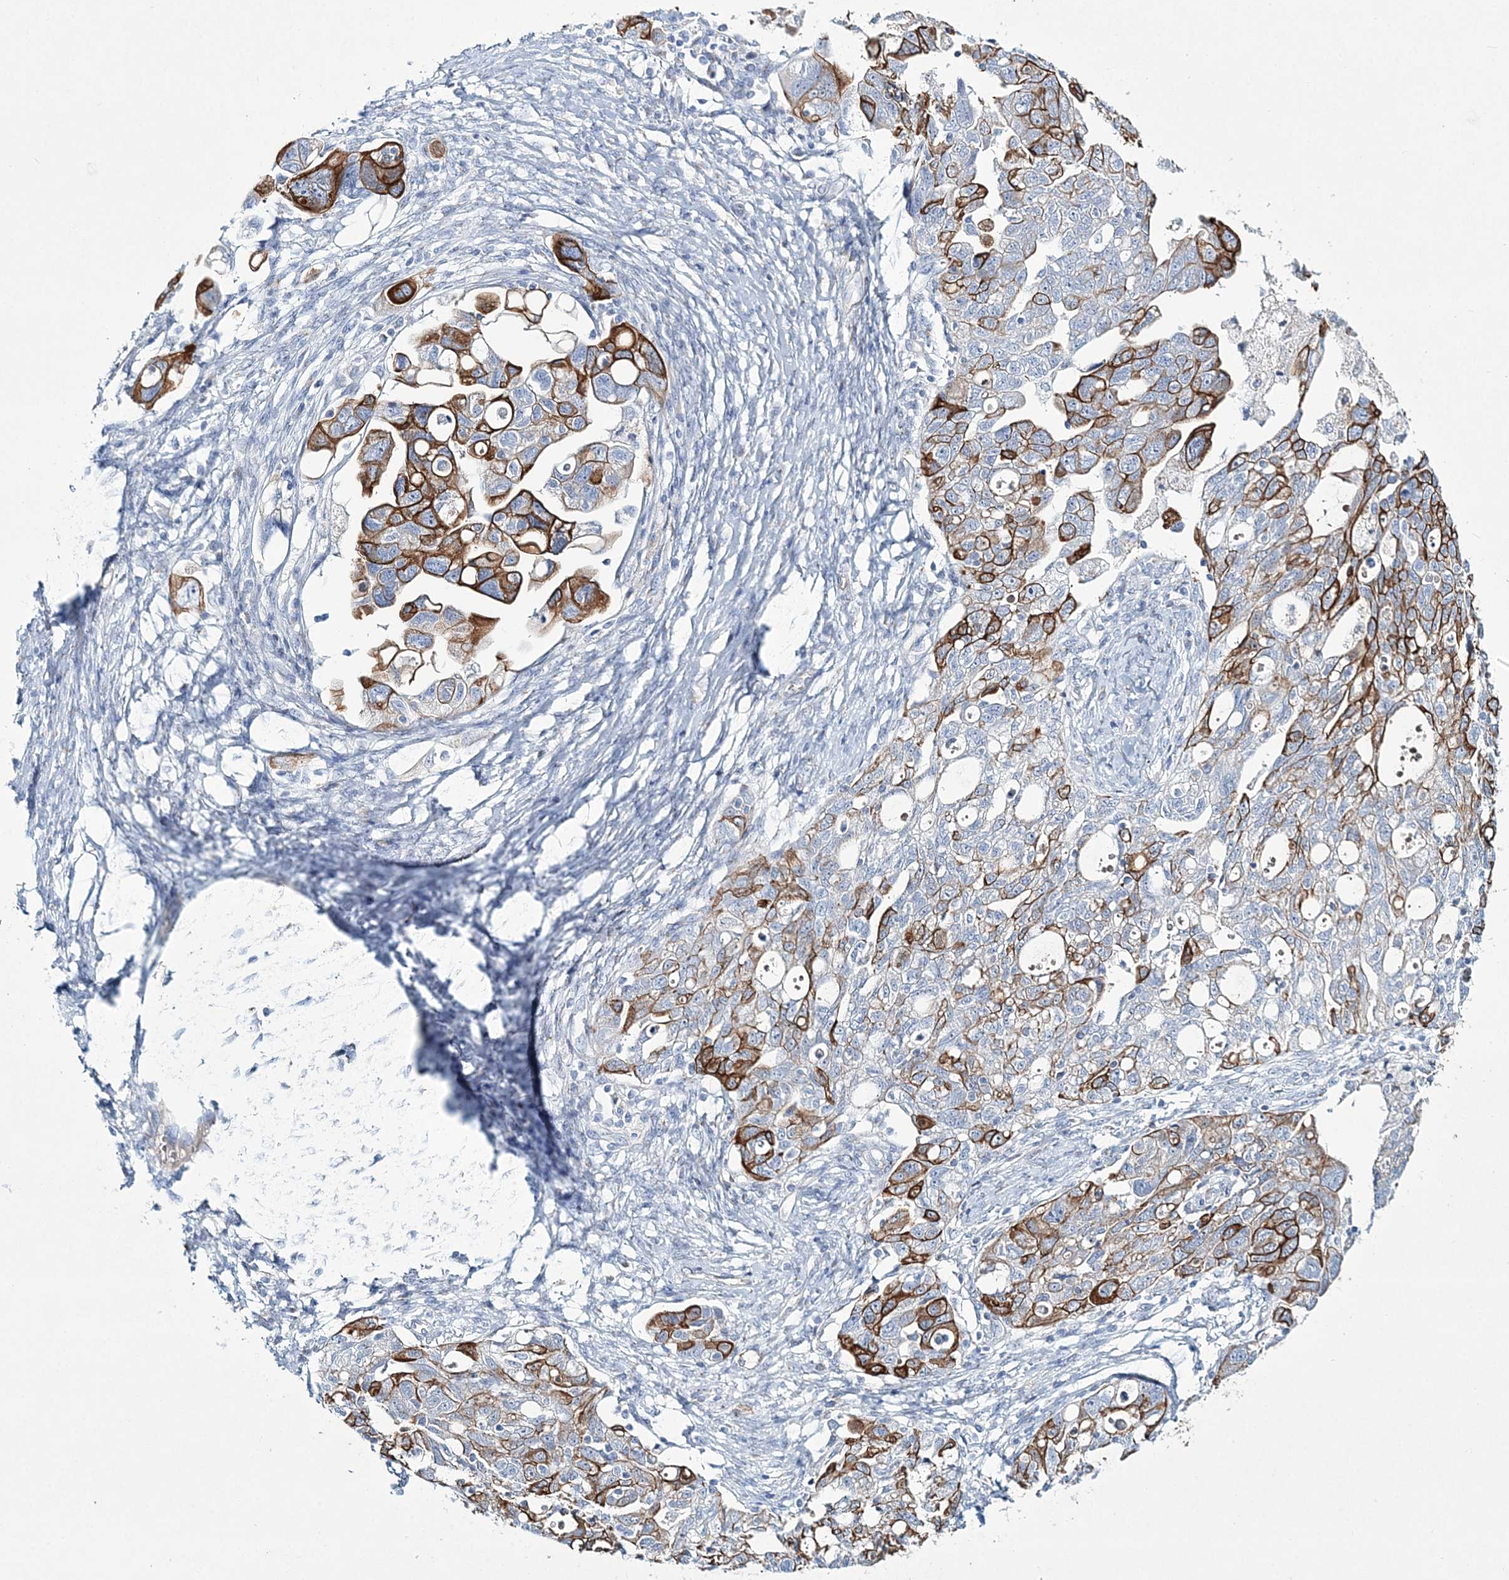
{"staining": {"intensity": "strong", "quantity": "25%-75%", "location": "cytoplasmic/membranous"}, "tissue": "ovarian cancer", "cell_type": "Tumor cells", "image_type": "cancer", "snomed": [{"axis": "morphology", "description": "Carcinoma, NOS"}, {"axis": "morphology", "description": "Cystadenocarcinoma, serous, NOS"}, {"axis": "topography", "description": "Ovary"}], "caption": "Immunohistochemical staining of human ovarian cancer (carcinoma) demonstrates strong cytoplasmic/membranous protein positivity in about 25%-75% of tumor cells.", "gene": "ADGRL1", "patient": {"sex": "female", "age": 69}}